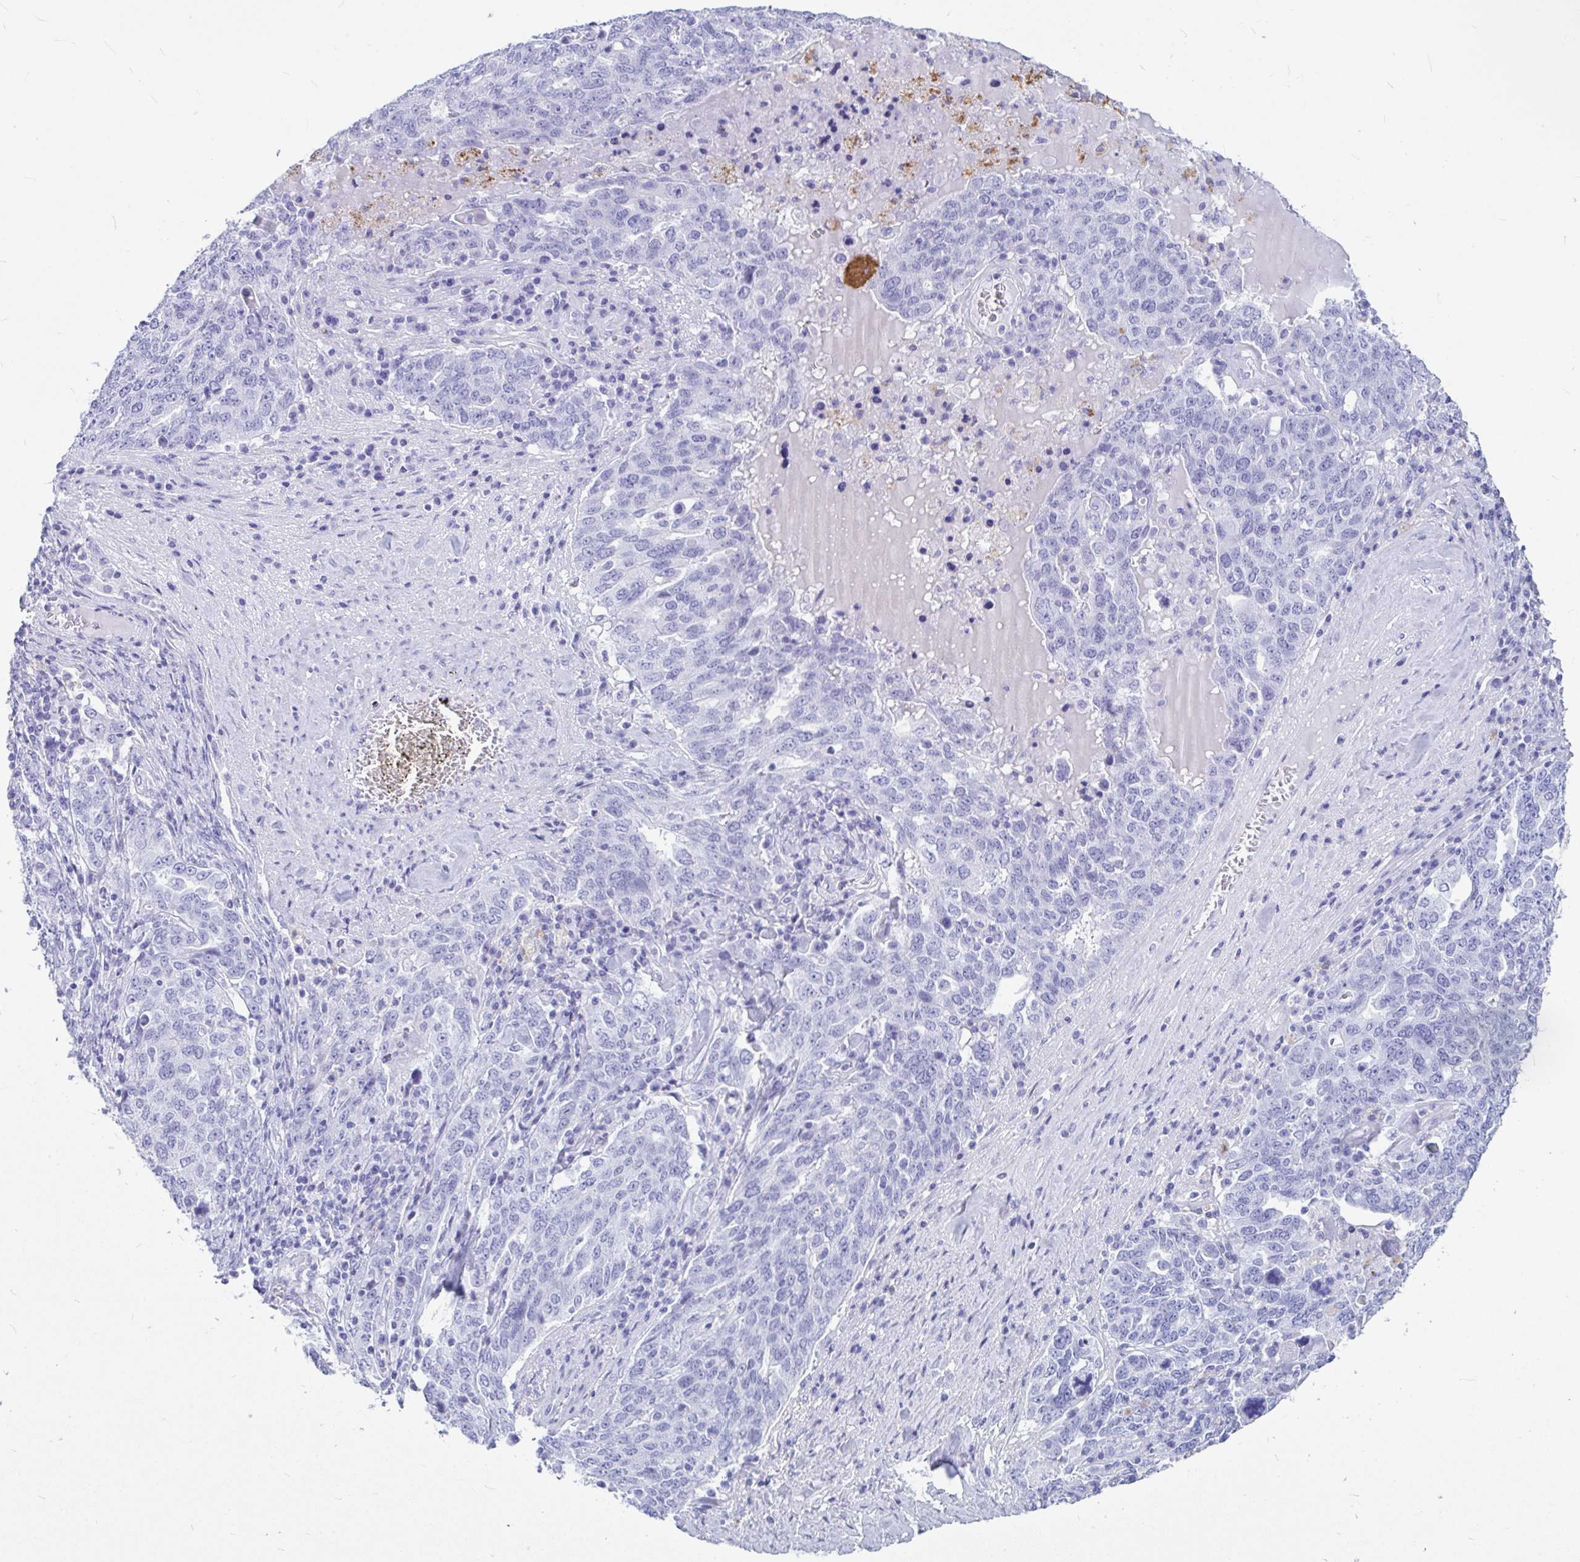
{"staining": {"intensity": "negative", "quantity": "none", "location": "none"}, "tissue": "ovarian cancer", "cell_type": "Tumor cells", "image_type": "cancer", "snomed": [{"axis": "morphology", "description": "Carcinoma, endometroid"}, {"axis": "topography", "description": "Ovary"}], "caption": "A high-resolution micrograph shows IHC staining of ovarian cancer (endometroid carcinoma), which exhibits no significant staining in tumor cells.", "gene": "OR5J2", "patient": {"sex": "female", "age": 62}}